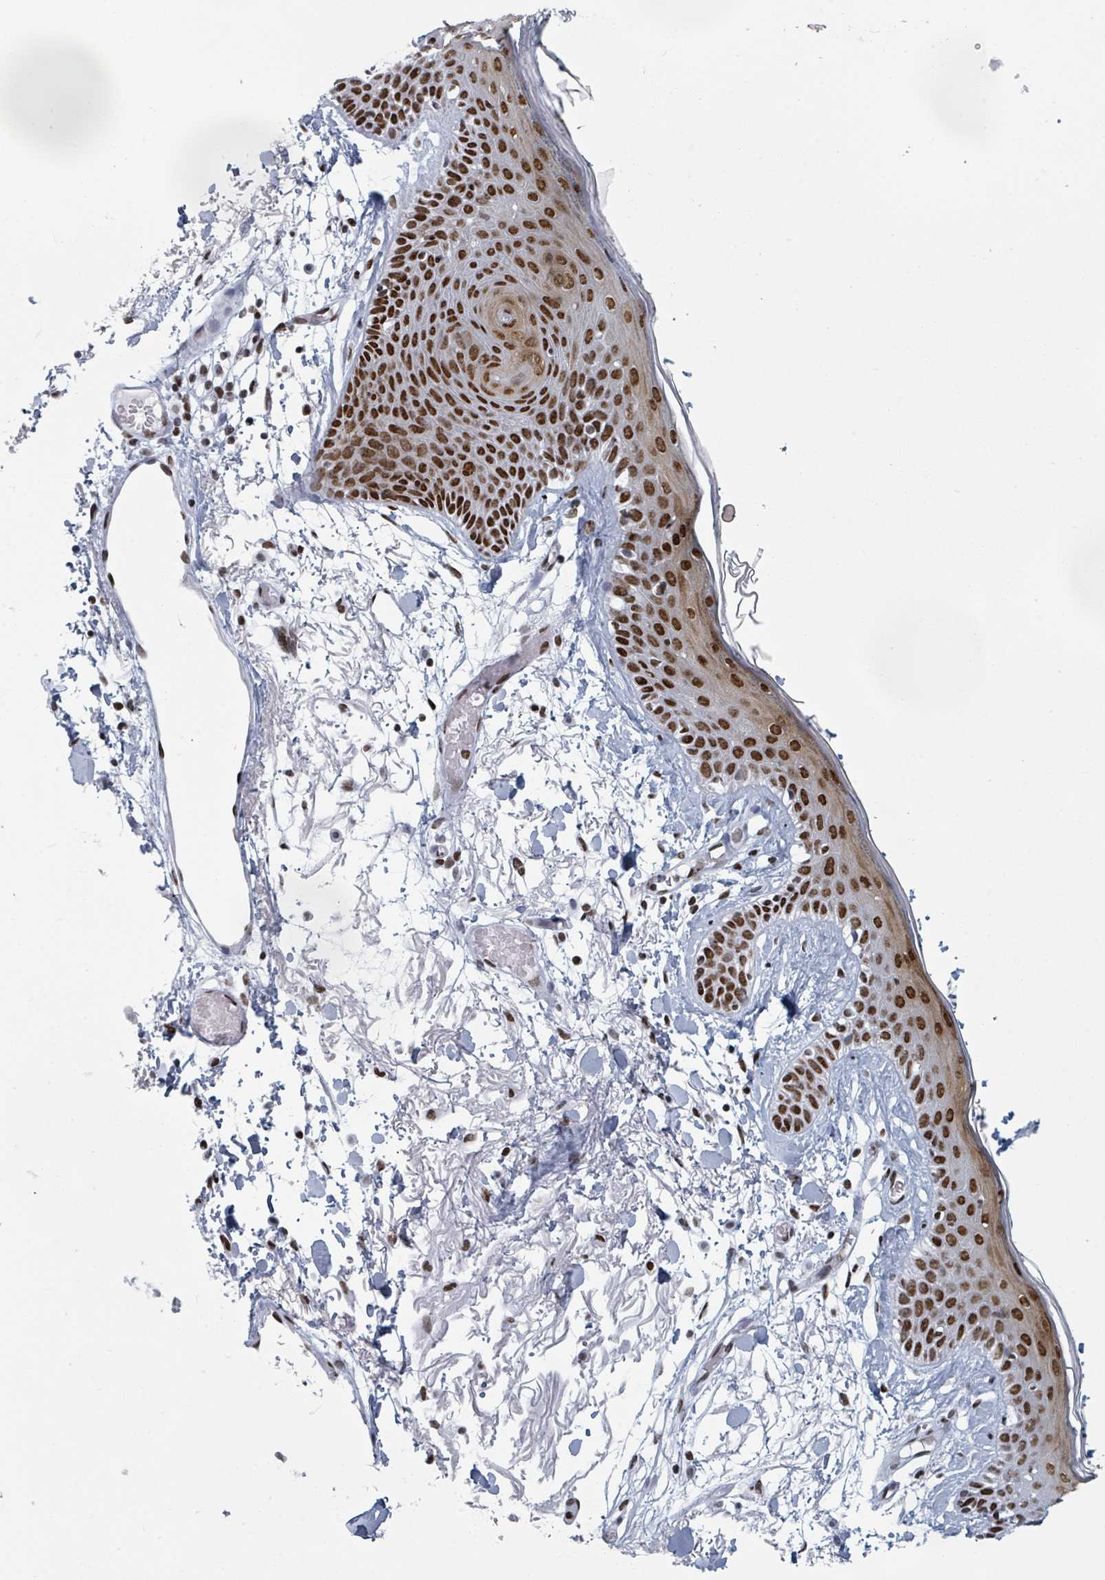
{"staining": {"intensity": "moderate", "quantity": ">75%", "location": "nuclear"}, "tissue": "skin", "cell_type": "Fibroblasts", "image_type": "normal", "snomed": [{"axis": "morphology", "description": "Normal tissue, NOS"}, {"axis": "topography", "description": "Skin"}], "caption": "Immunohistochemical staining of normal skin exhibits moderate nuclear protein expression in approximately >75% of fibroblasts. Immunohistochemistry stains the protein of interest in brown and the nuclei are stained blue.", "gene": "DHX16", "patient": {"sex": "male", "age": 79}}